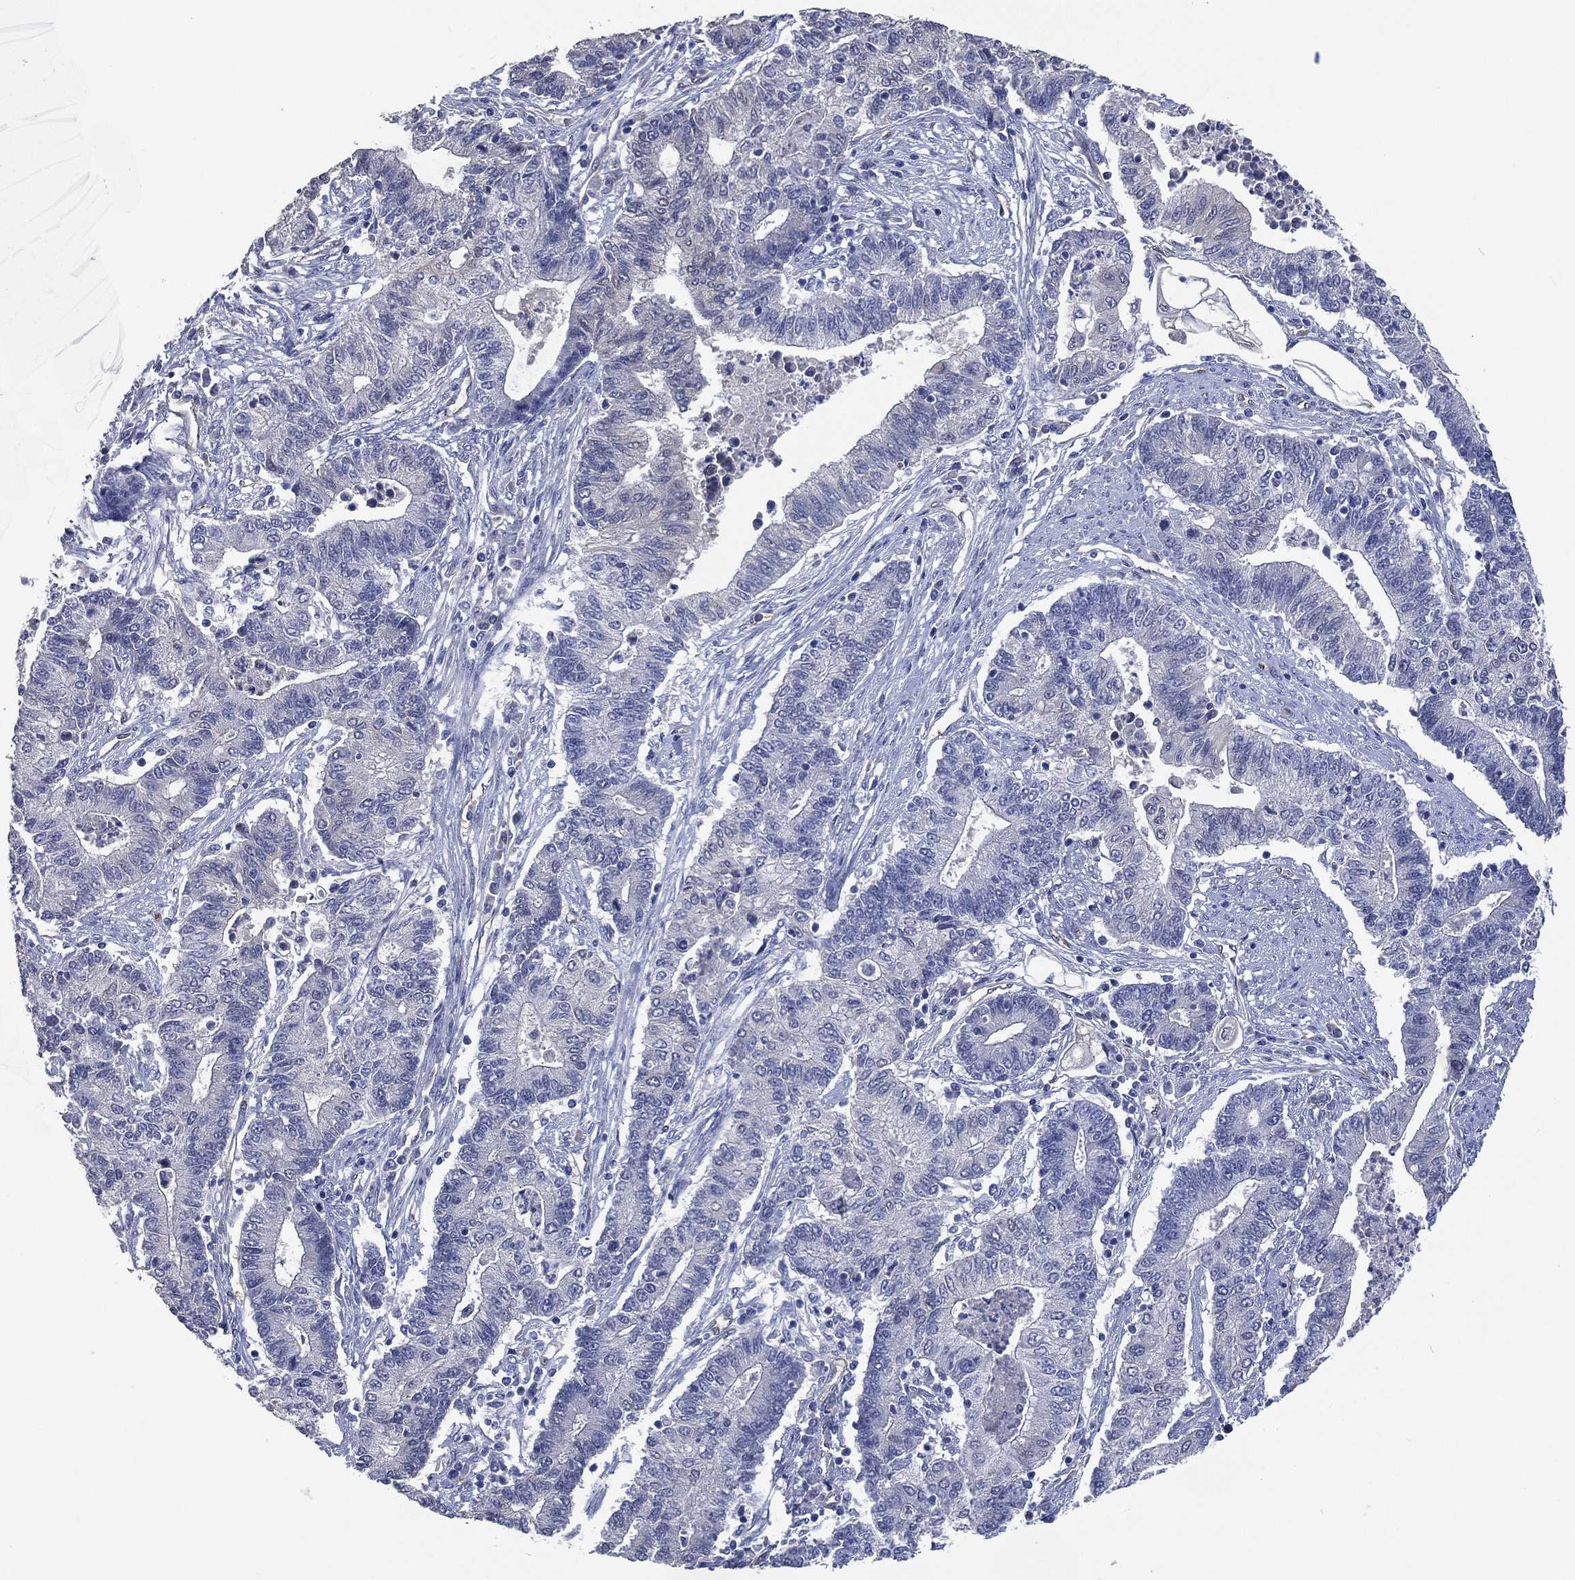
{"staining": {"intensity": "negative", "quantity": "none", "location": "none"}, "tissue": "endometrial cancer", "cell_type": "Tumor cells", "image_type": "cancer", "snomed": [{"axis": "morphology", "description": "Adenocarcinoma, NOS"}, {"axis": "topography", "description": "Uterus"}, {"axis": "topography", "description": "Endometrium"}], "caption": "An immunohistochemistry image of endometrial cancer is shown. There is no staining in tumor cells of endometrial cancer.", "gene": "AK1", "patient": {"sex": "female", "age": 54}}